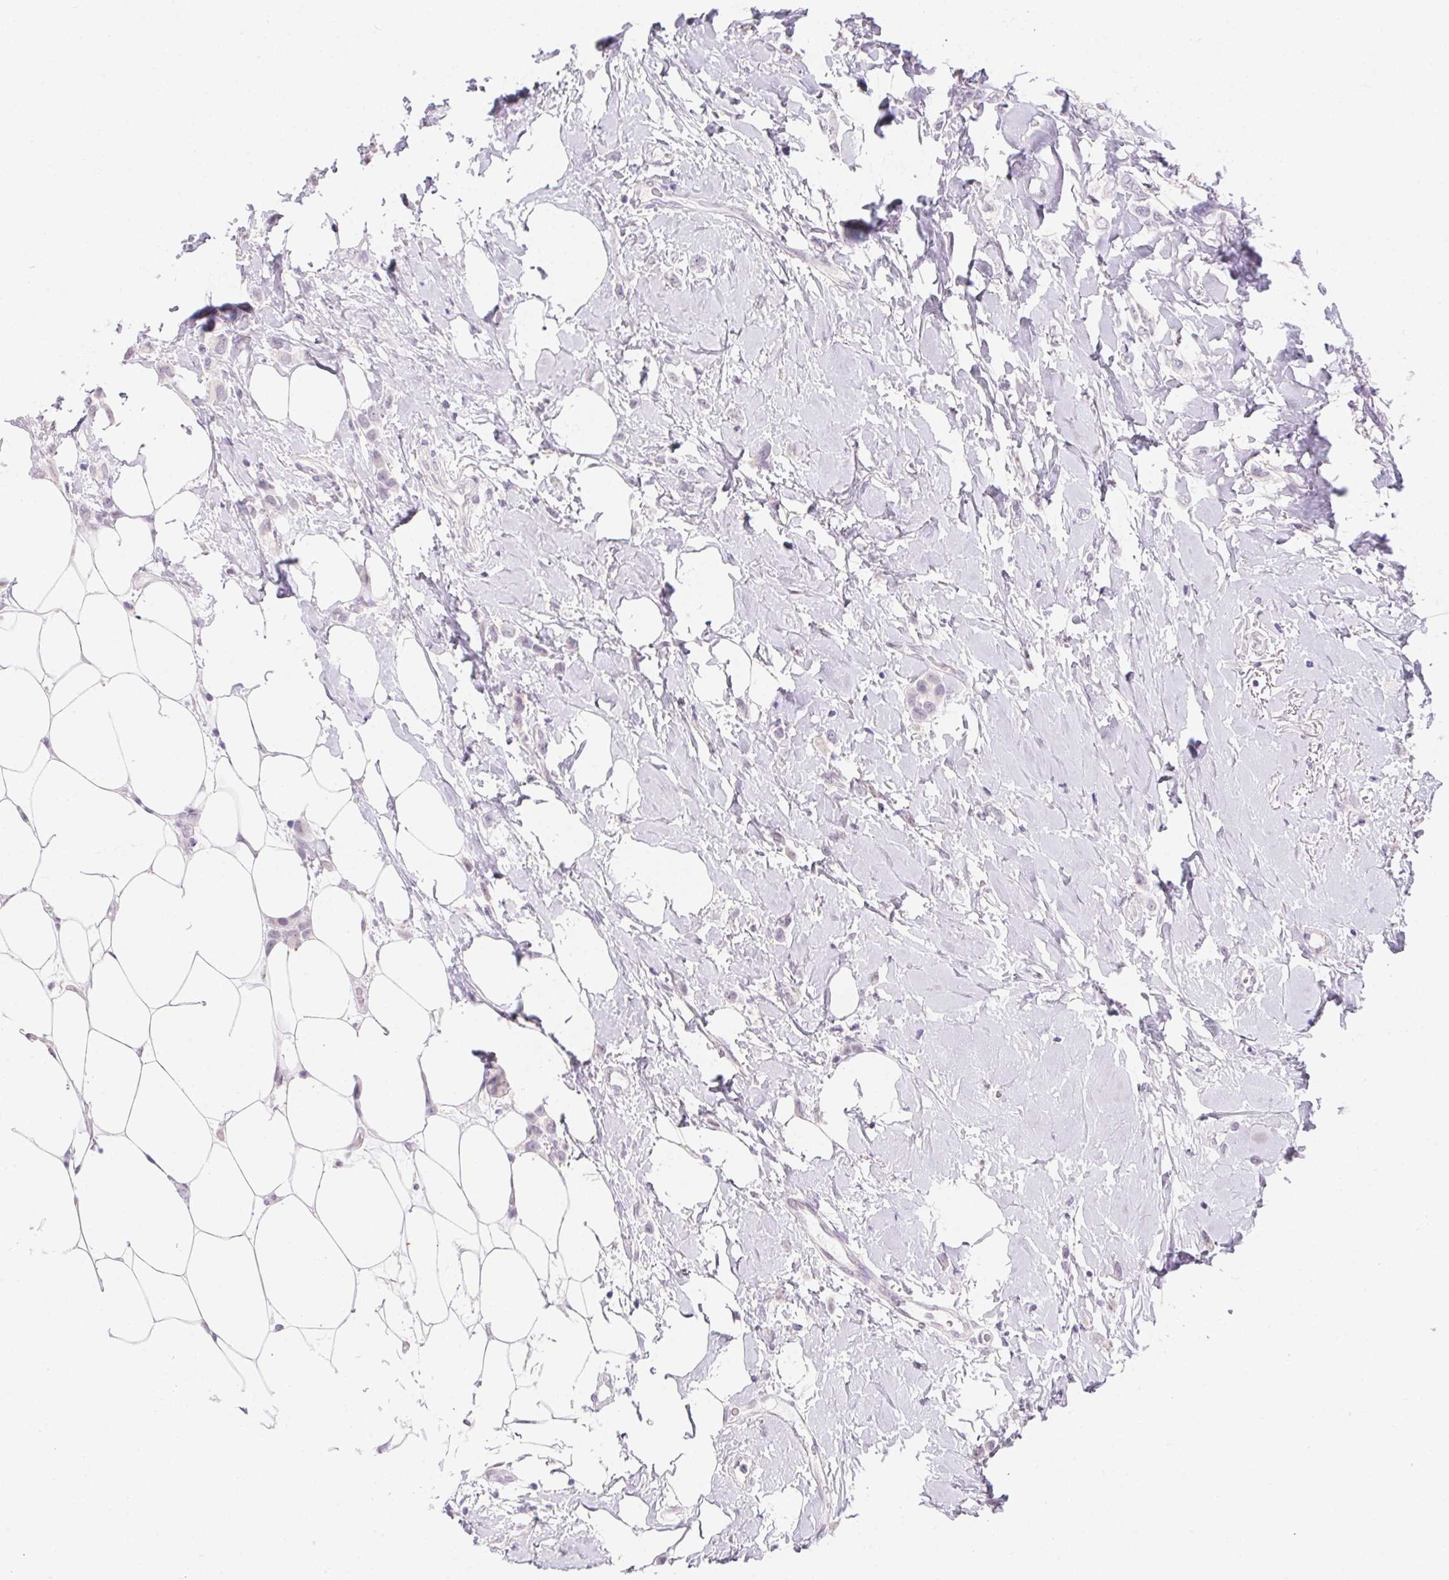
{"staining": {"intensity": "negative", "quantity": "none", "location": "none"}, "tissue": "breast cancer", "cell_type": "Tumor cells", "image_type": "cancer", "snomed": [{"axis": "morphology", "description": "Lobular carcinoma"}, {"axis": "topography", "description": "Breast"}], "caption": "Photomicrograph shows no protein positivity in tumor cells of breast lobular carcinoma tissue.", "gene": "MORC1", "patient": {"sex": "female", "age": 66}}